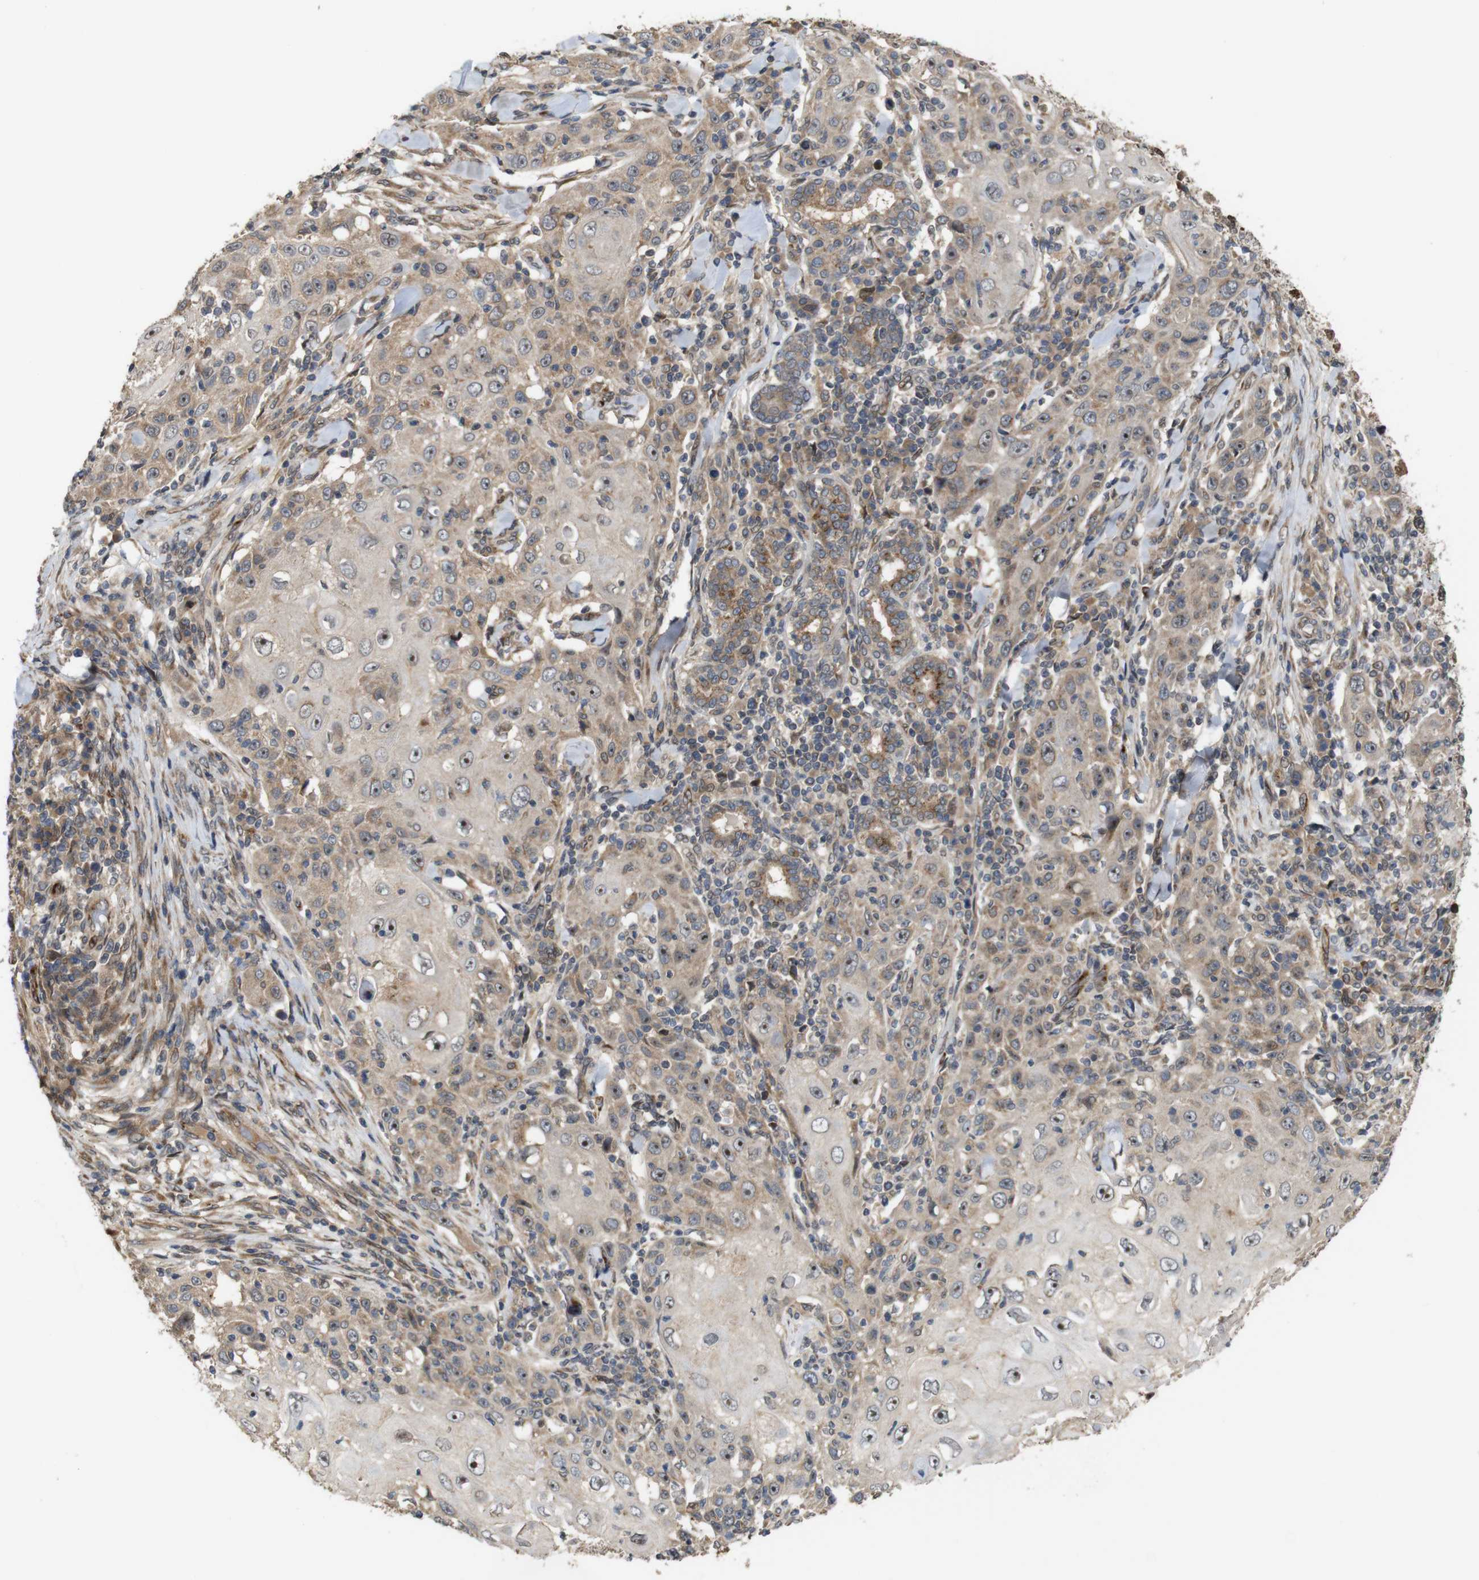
{"staining": {"intensity": "weak", "quantity": "25%-75%", "location": "cytoplasmic/membranous,nuclear"}, "tissue": "skin cancer", "cell_type": "Tumor cells", "image_type": "cancer", "snomed": [{"axis": "morphology", "description": "Squamous cell carcinoma, NOS"}, {"axis": "topography", "description": "Skin"}], "caption": "DAB immunohistochemical staining of skin cancer (squamous cell carcinoma) demonstrates weak cytoplasmic/membranous and nuclear protein positivity in about 25%-75% of tumor cells.", "gene": "EFCAB14", "patient": {"sex": "female", "age": 88}}